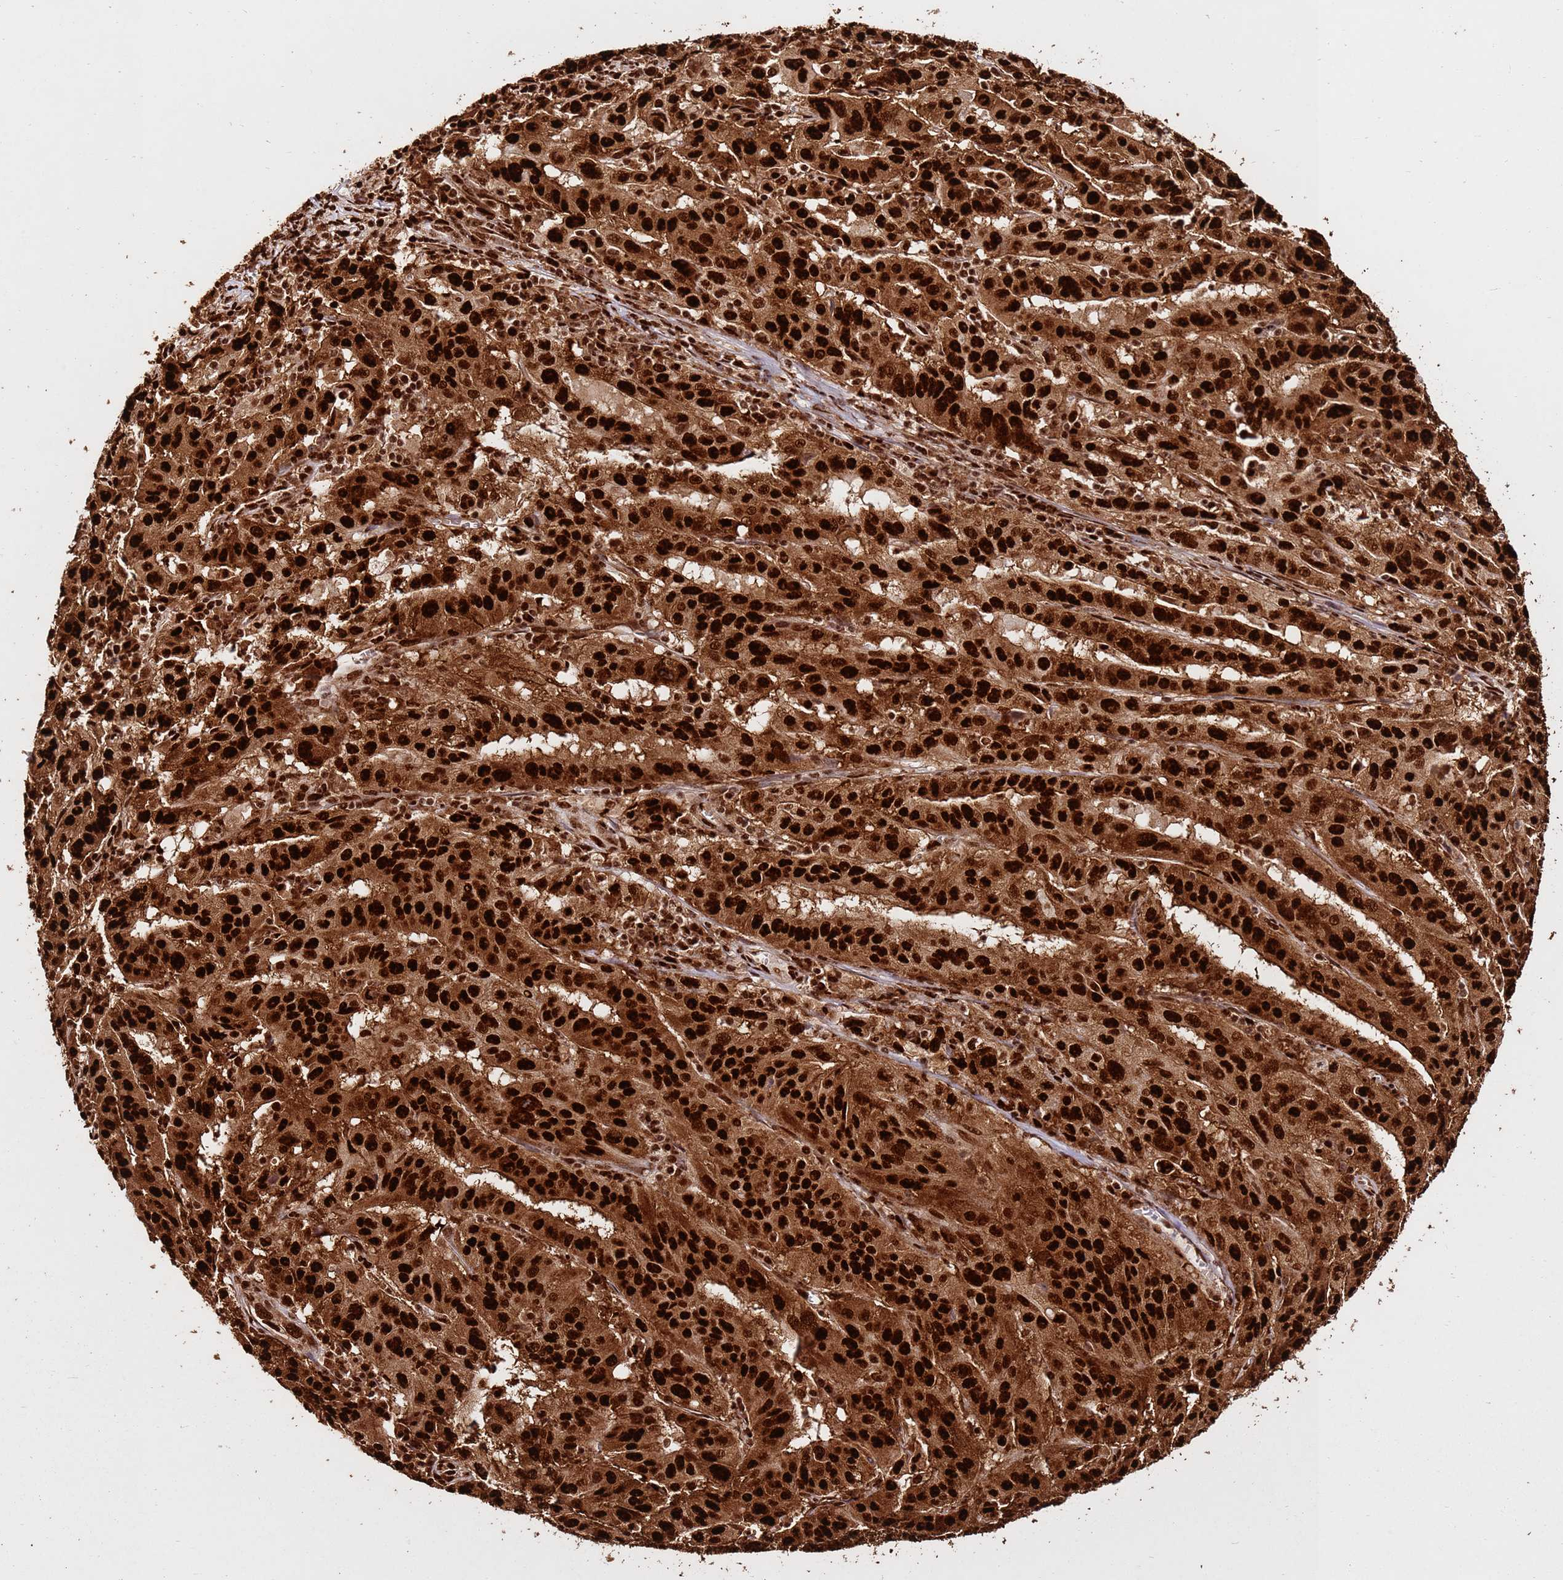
{"staining": {"intensity": "strong", "quantity": ">75%", "location": "cytoplasmic/membranous,nuclear"}, "tissue": "pancreatic cancer", "cell_type": "Tumor cells", "image_type": "cancer", "snomed": [{"axis": "morphology", "description": "Adenocarcinoma, NOS"}, {"axis": "topography", "description": "Pancreas"}], "caption": "A high-resolution image shows immunohistochemistry staining of pancreatic cancer, which reveals strong cytoplasmic/membranous and nuclear positivity in about >75% of tumor cells.", "gene": "HNRNPAB", "patient": {"sex": "male", "age": 63}}